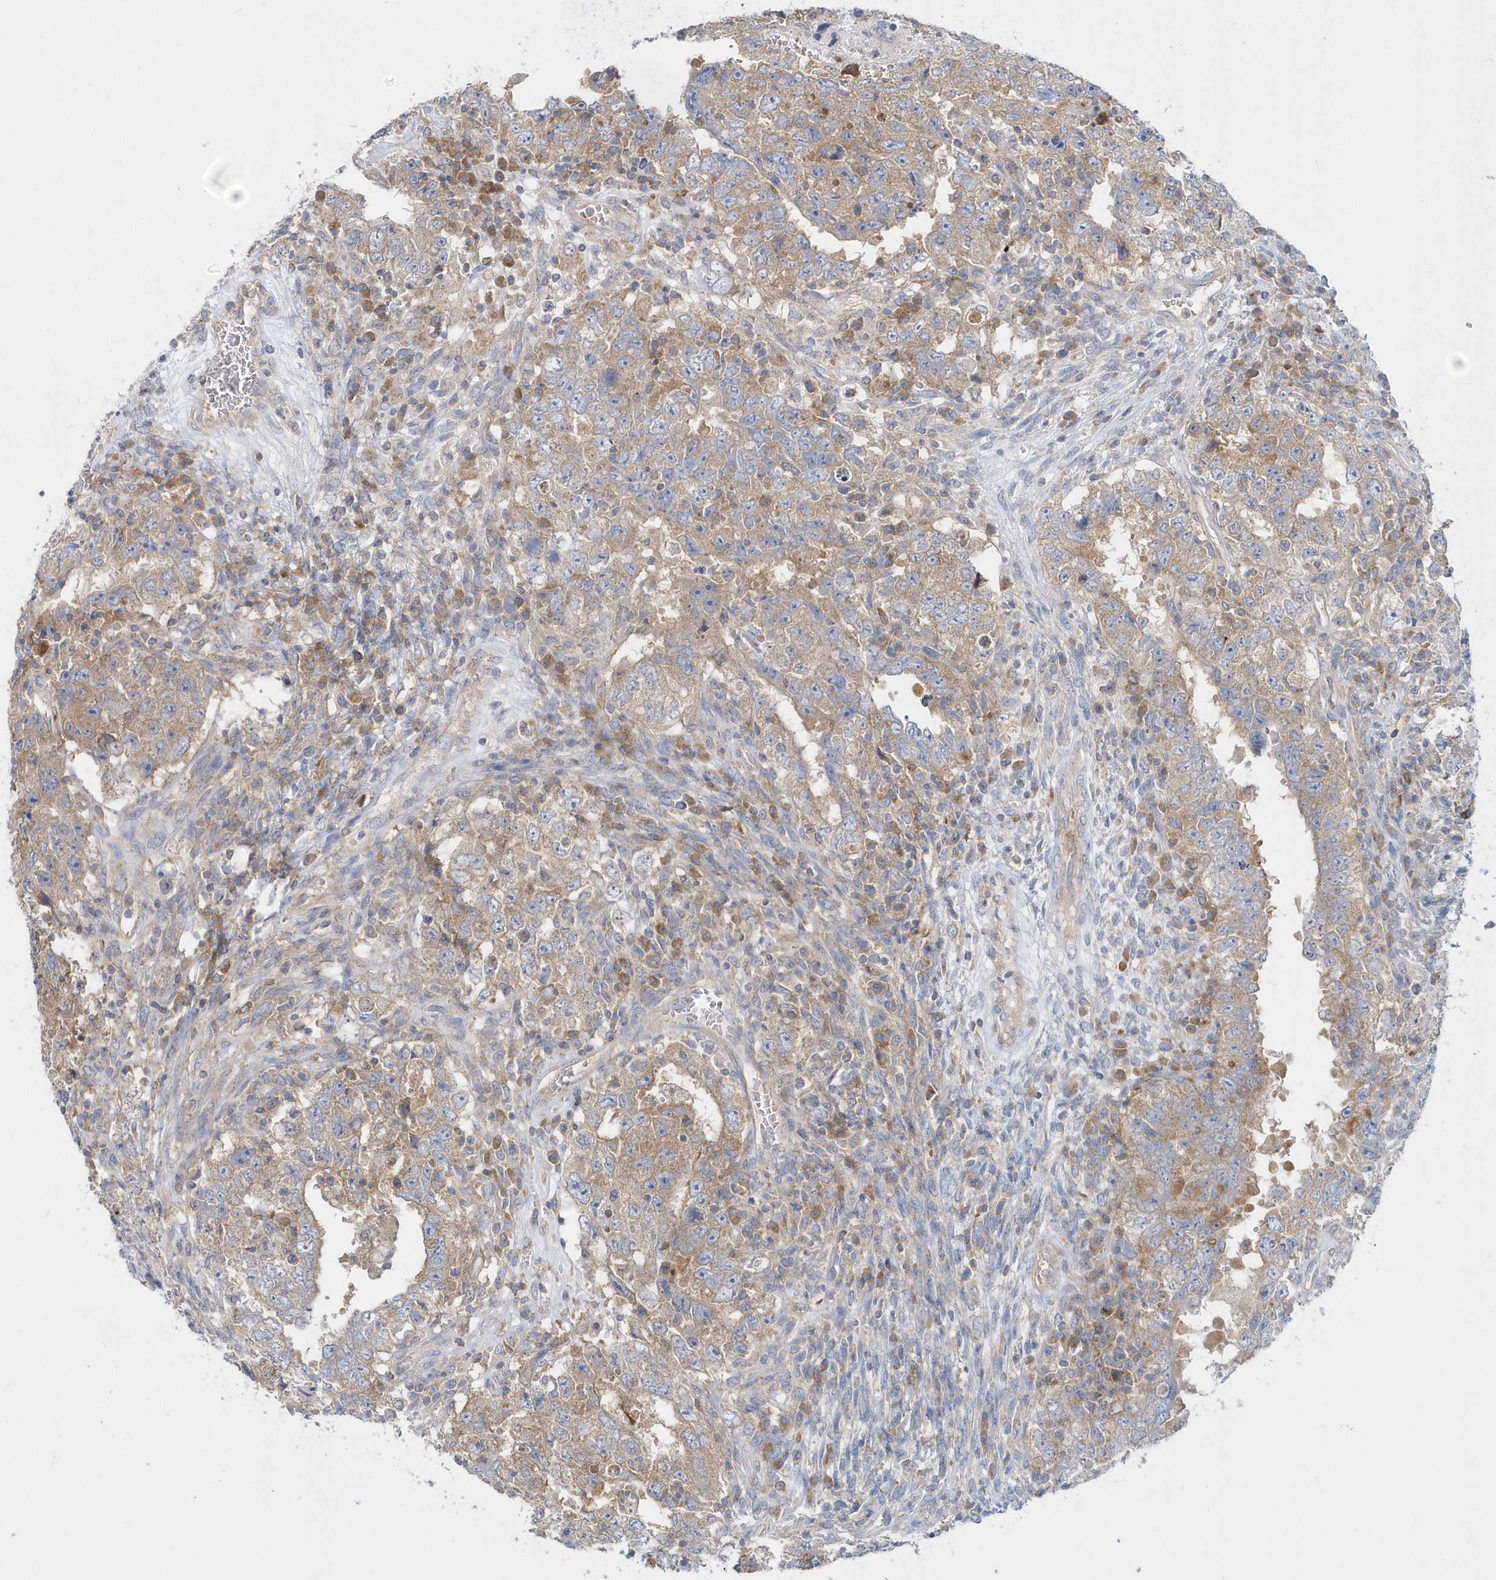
{"staining": {"intensity": "moderate", "quantity": ">75%", "location": "cytoplasmic/membranous"}, "tissue": "testis cancer", "cell_type": "Tumor cells", "image_type": "cancer", "snomed": [{"axis": "morphology", "description": "Carcinoma, Embryonal, NOS"}, {"axis": "topography", "description": "Testis"}], "caption": "Embryonal carcinoma (testis) tissue shows moderate cytoplasmic/membranous expression in about >75% of tumor cells", "gene": "EIF3C", "patient": {"sex": "male", "age": 26}}